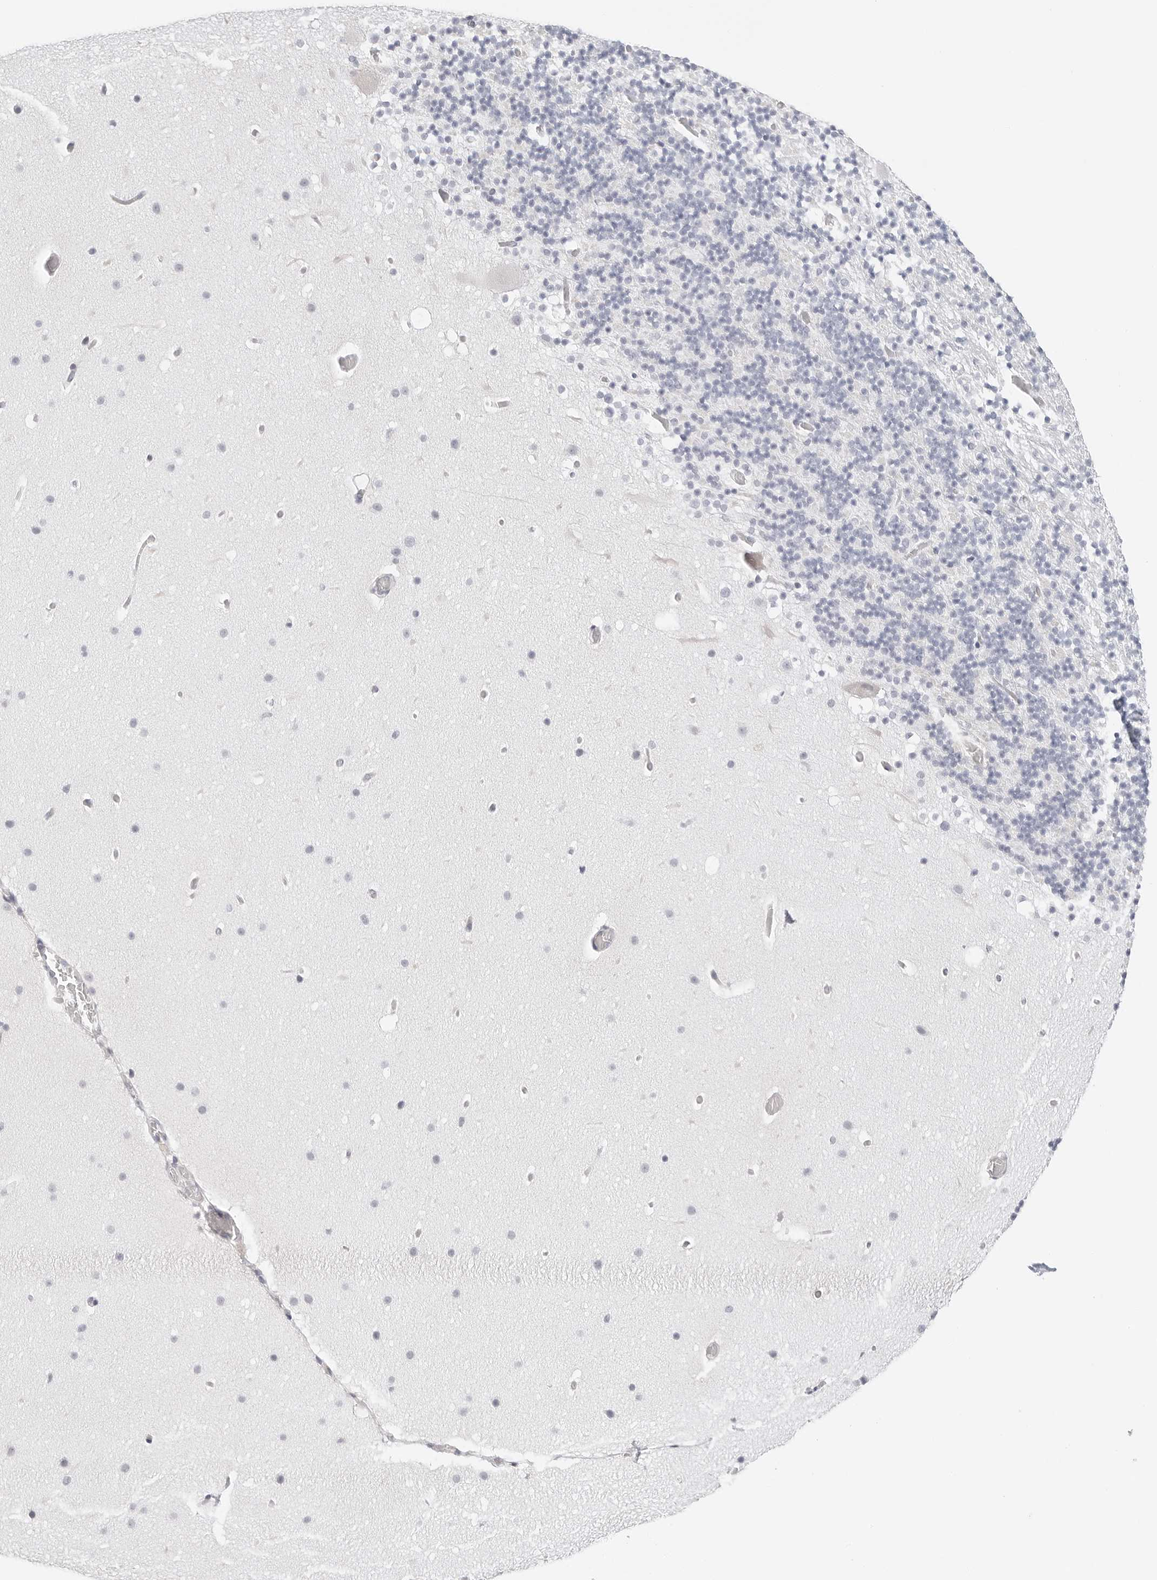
{"staining": {"intensity": "negative", "quantity": "none", "location": "none"}, "tissue": "cerebellum", "cell_type": "Cells in granular layer", "image_type": "normal", "snomed": [{"axis": "morphology", "description": "Normal tissue, NOS"}, {"axis": "topography", "description": "Cerebellum"}], "caption": "Immunohistochemistry (IHC) of normal human cerebellum demonstrates no staining in cells in granular layer.", "gene": "HMGCS2", "patient": {"sex": "male", "age": 57}}